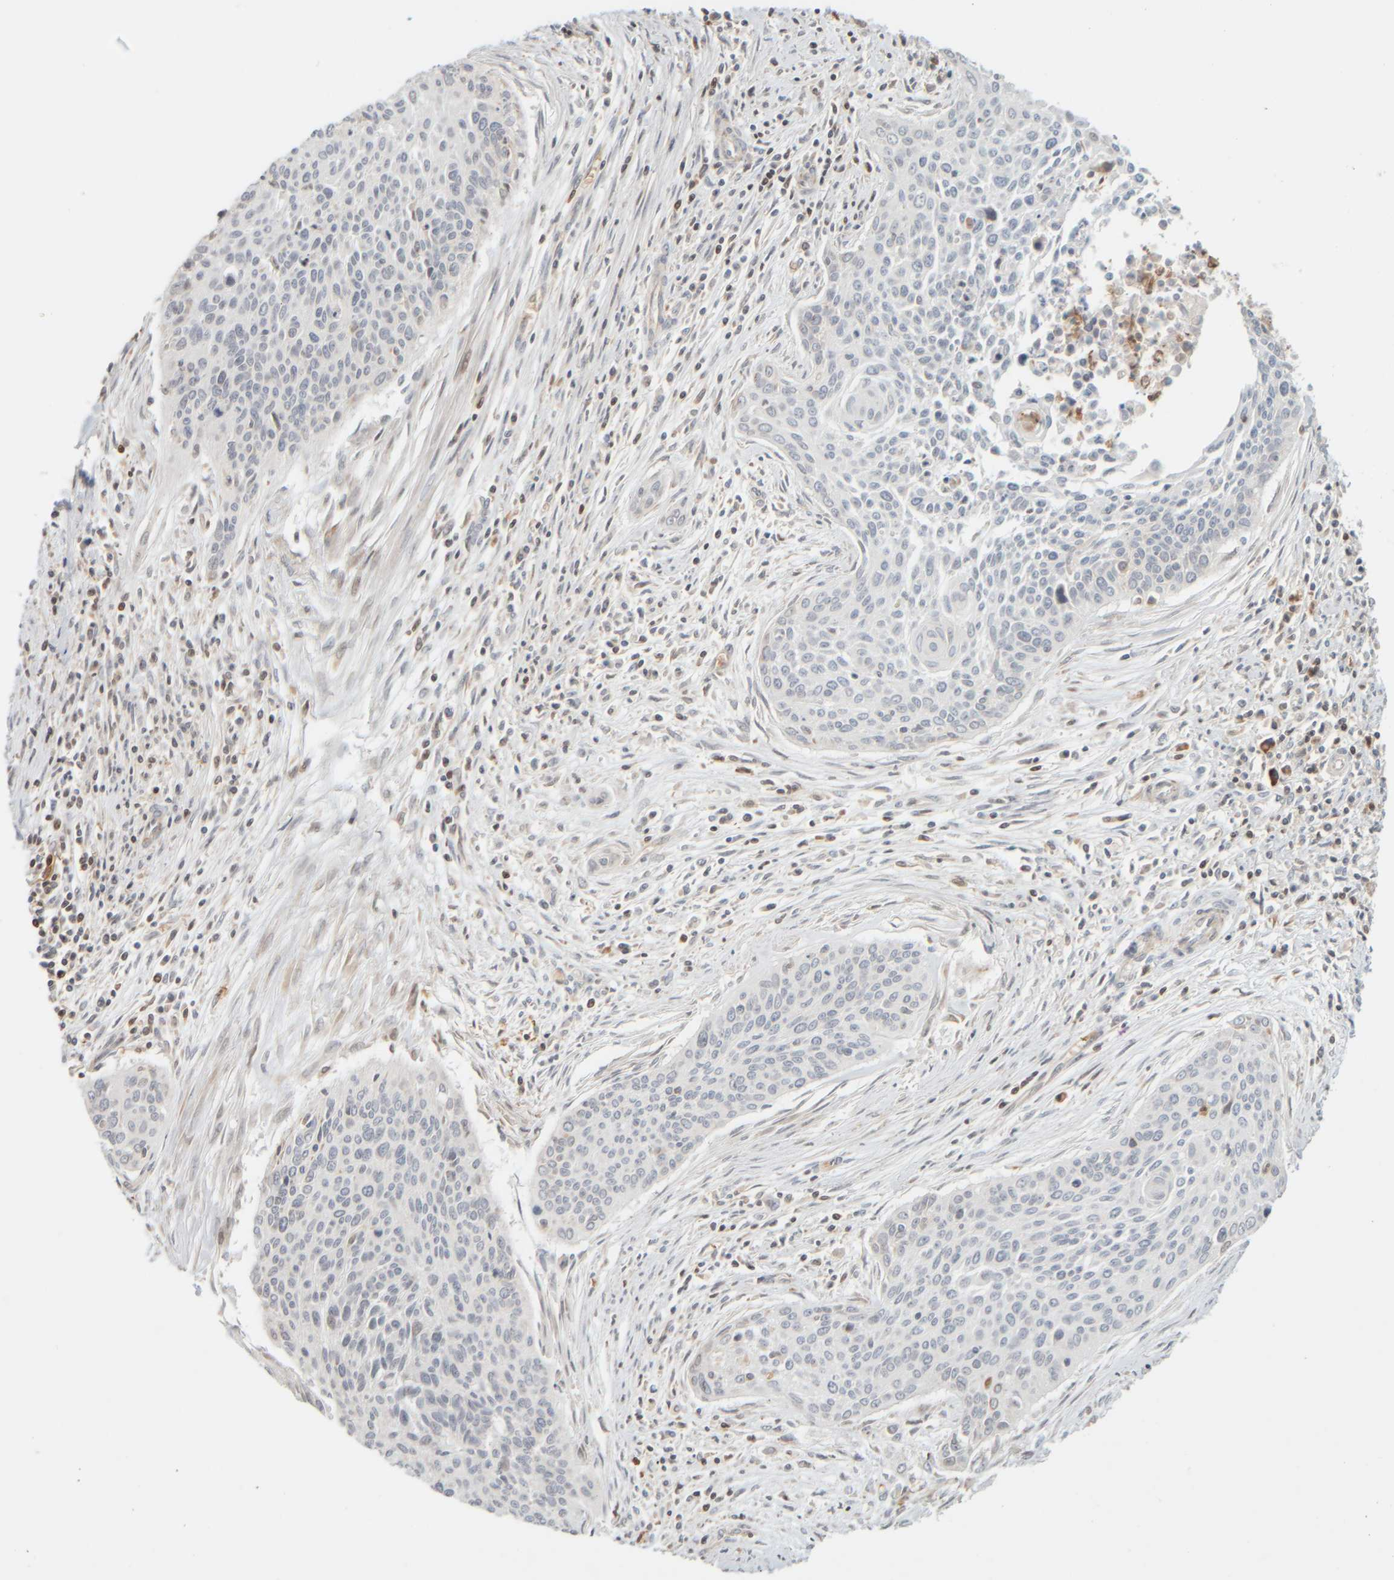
{"staining": {"intensity": "negative", "quantity": "none", "location": "none"}, "tissue": "cervical cancer", "cell_type": "Tumor cells", "image_type": "cancer", "snomed": [{"axis": "morphology", "description": "Squamous cell carcinoma, NOS"}, {"axis": "topography", "description": "Cervix"}], "caption": "Immunohistochemical staining of human cervical cancer (squamous cell carcinoma) demonstrates no significant expression in tumor cells.", "gene": "PTGES3L-AARSD1", "patient": {"sex": "female", "age": 55}}